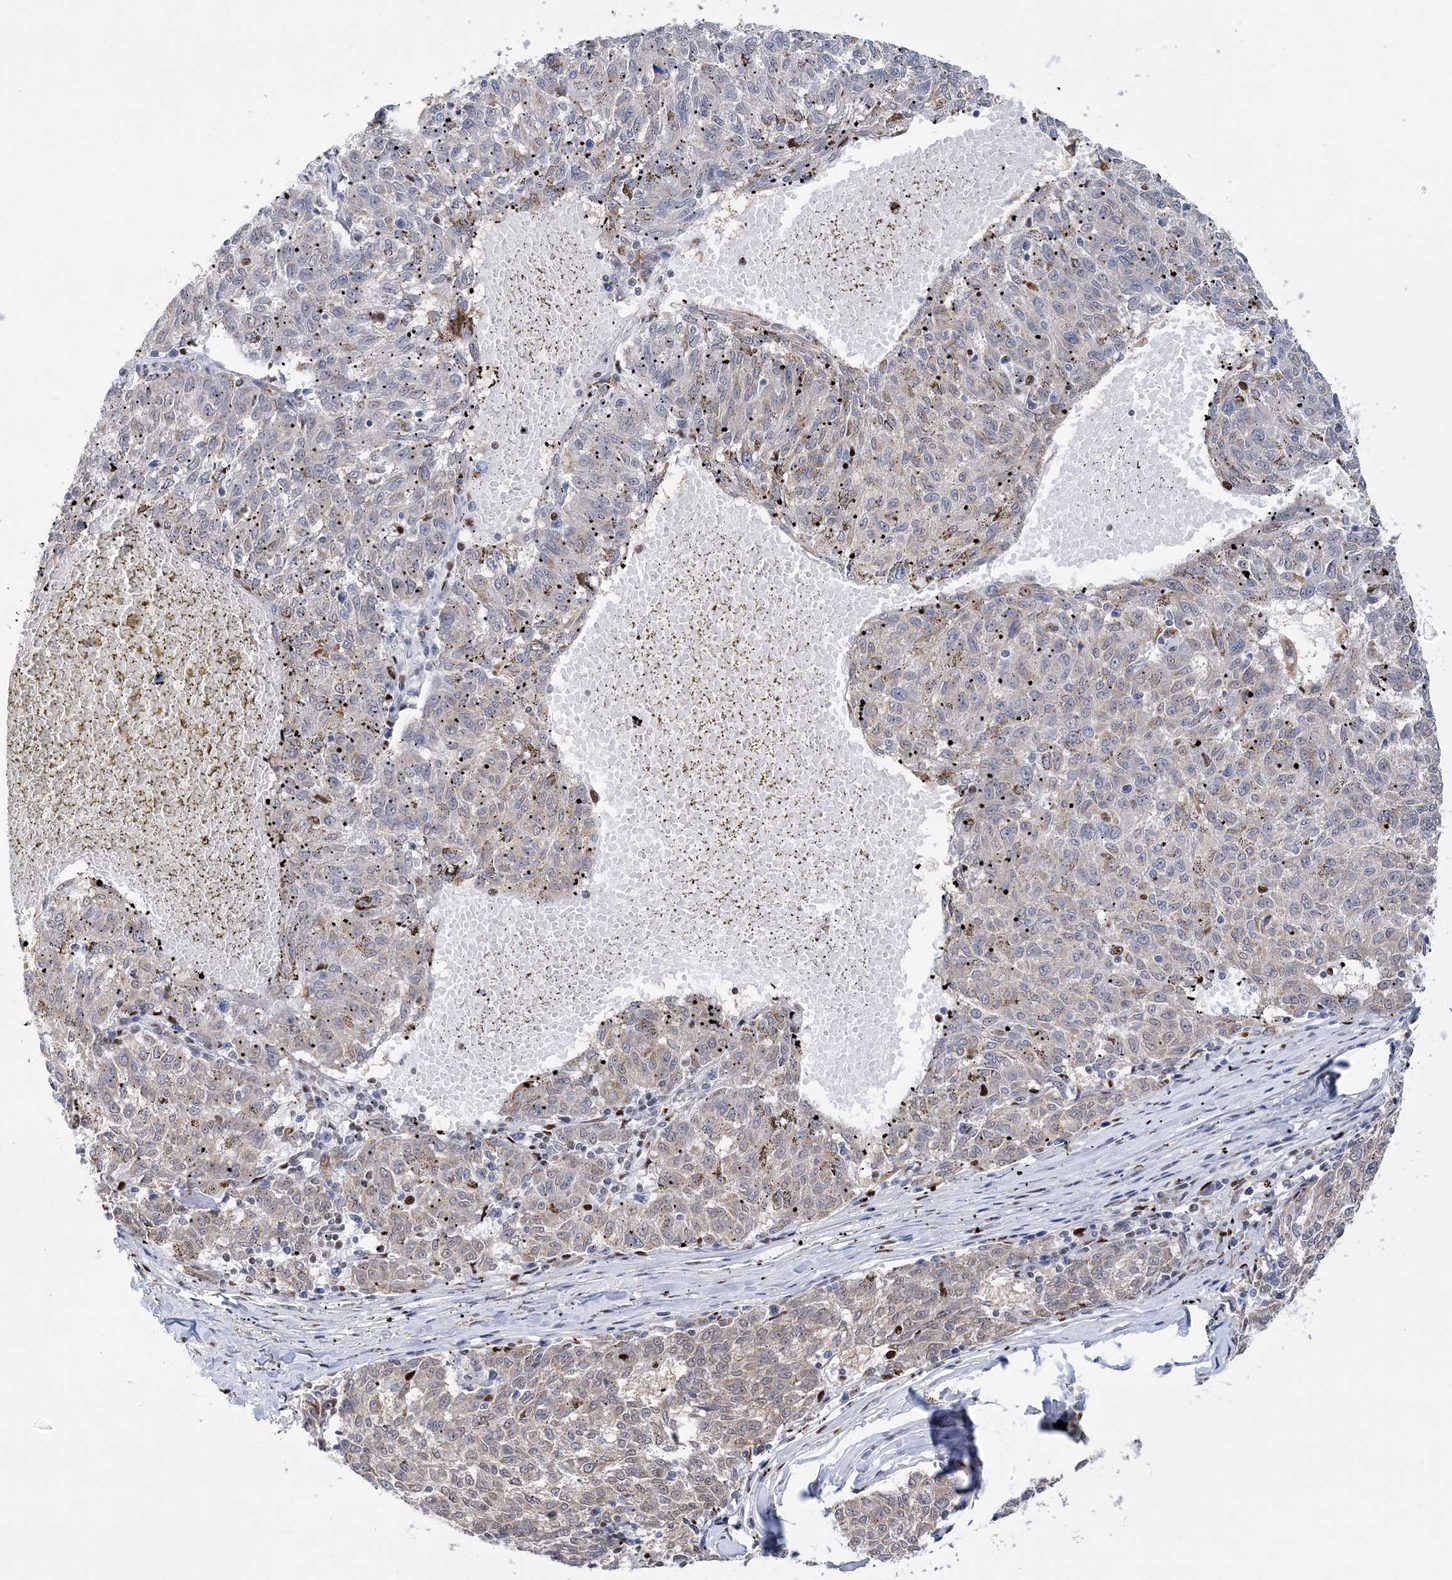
{"staining": {"intensity": "negative", "quantity": "none", "location": "none"}, "tissue": "melanoma", "cell_type": "Tumor cells", "image_type": "cancer", "snomed": [{"axis": "morphology", "description": "Malignant melanoma, NOS"}, {"axis": "topography", "description": "Skin"}], "caption": "An image of malignant melanoma stained for a protein displays no brown staining in tumor cells. (Immunohistochemistry (ihc), brightfield microscopy, high magnification).", "gene": "NIT2", "patient": {"sex": "female", "age": 72}}